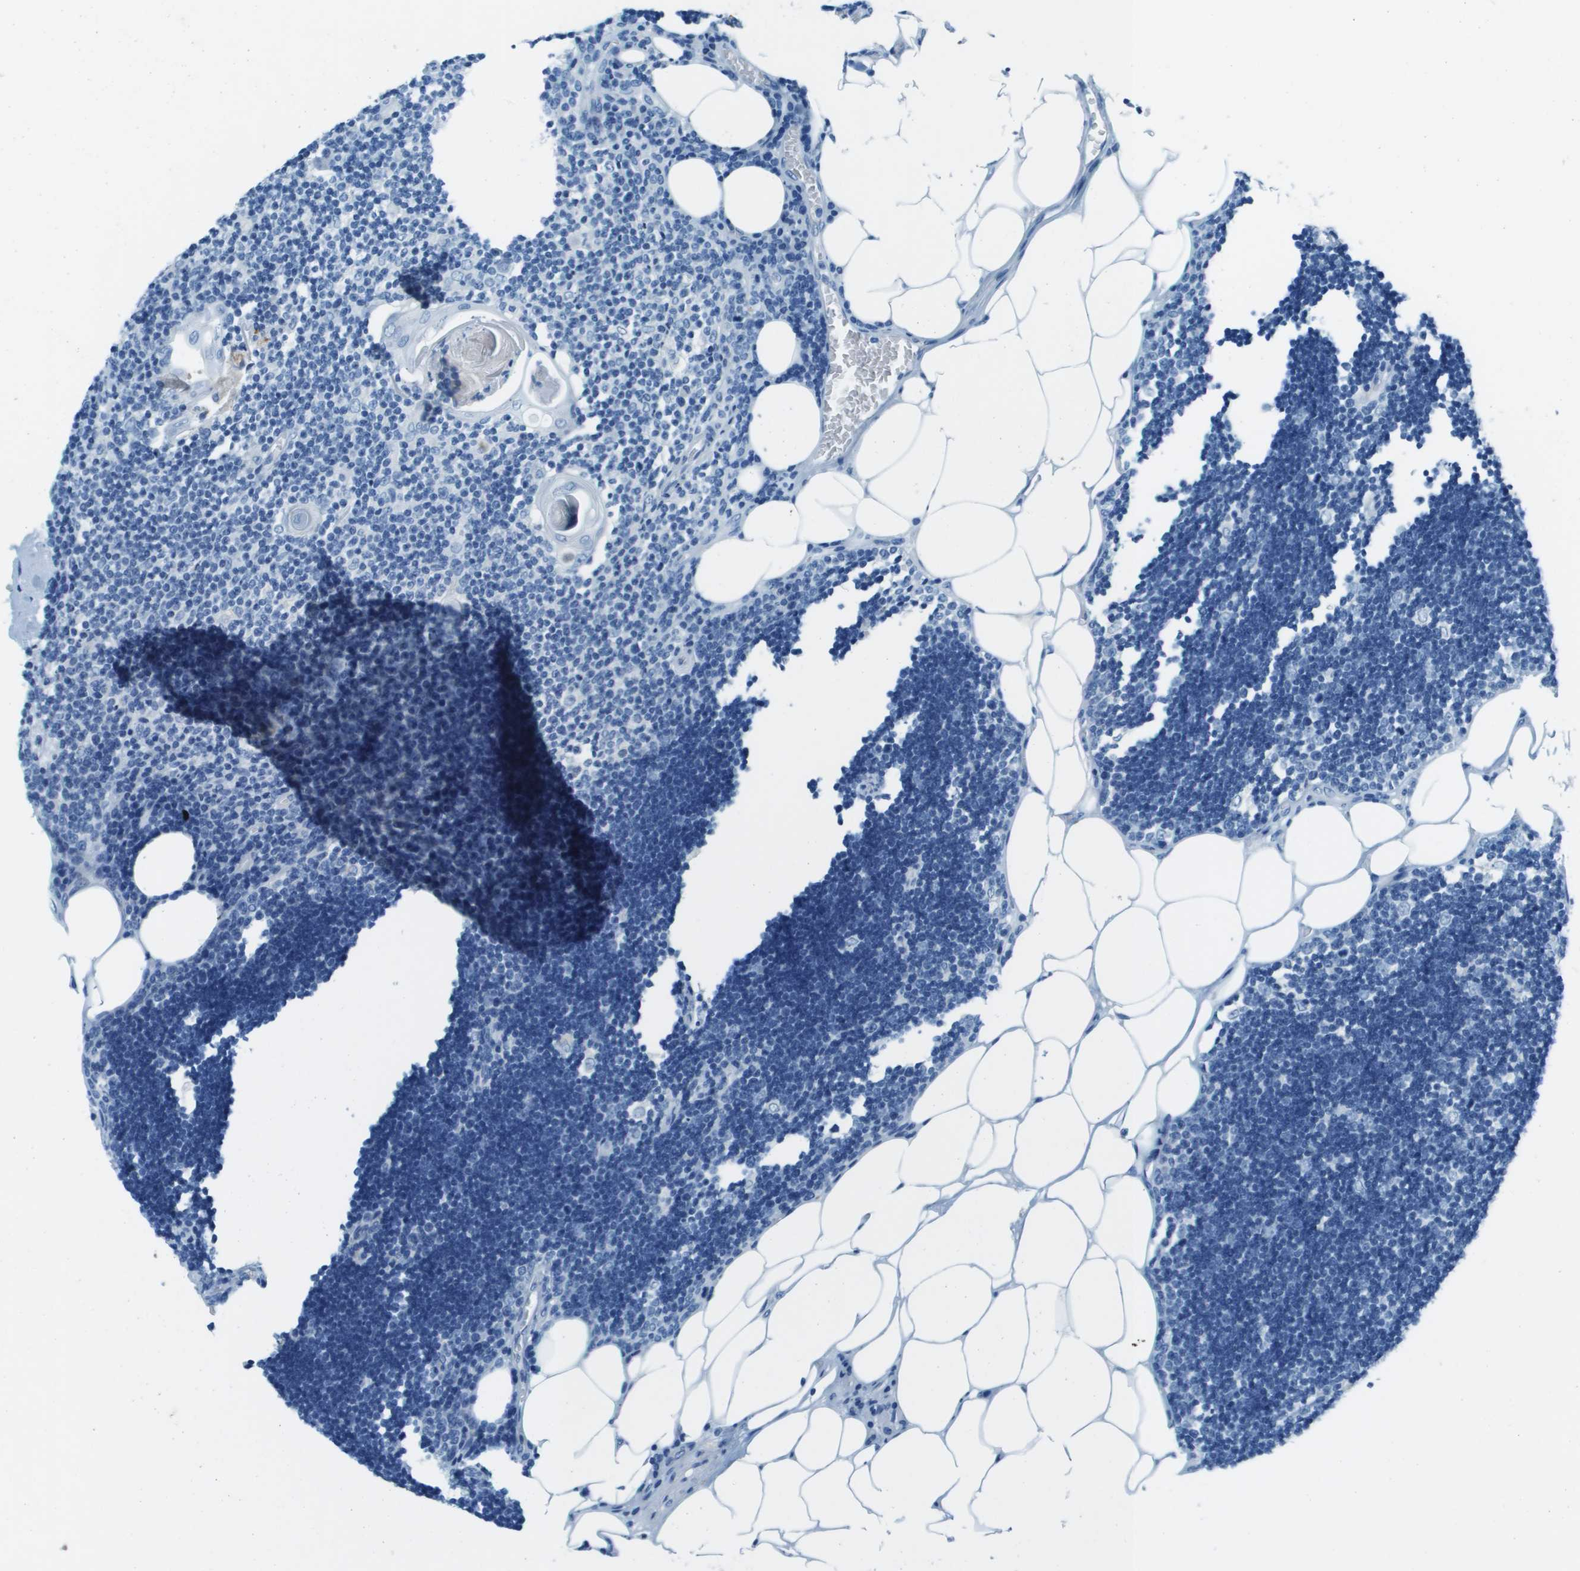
{"staining": {"intensity": "negative", "quantity": "none", "location": "none"}, "tissue": "lymph node", "cell_type": "Germinal center cells", "image_type": "normal", "snomed": [{"axis": "morphology", "description": "Normal tissue, NOS"}, {"axis": "topography", "description": "Lymph node"}], "caption": "This photomicrograph is of unremarkable lymph node stained with IHC to label a protein in brown with the nuclei are counter-stained blue. There is no staining in germinal center cells. (Brightfield microscopy of DAB immunohistochemistry (IHC) at high magnification).", "gene": "SLC16A10", "patient": {"sex": "male", "age": 33}}